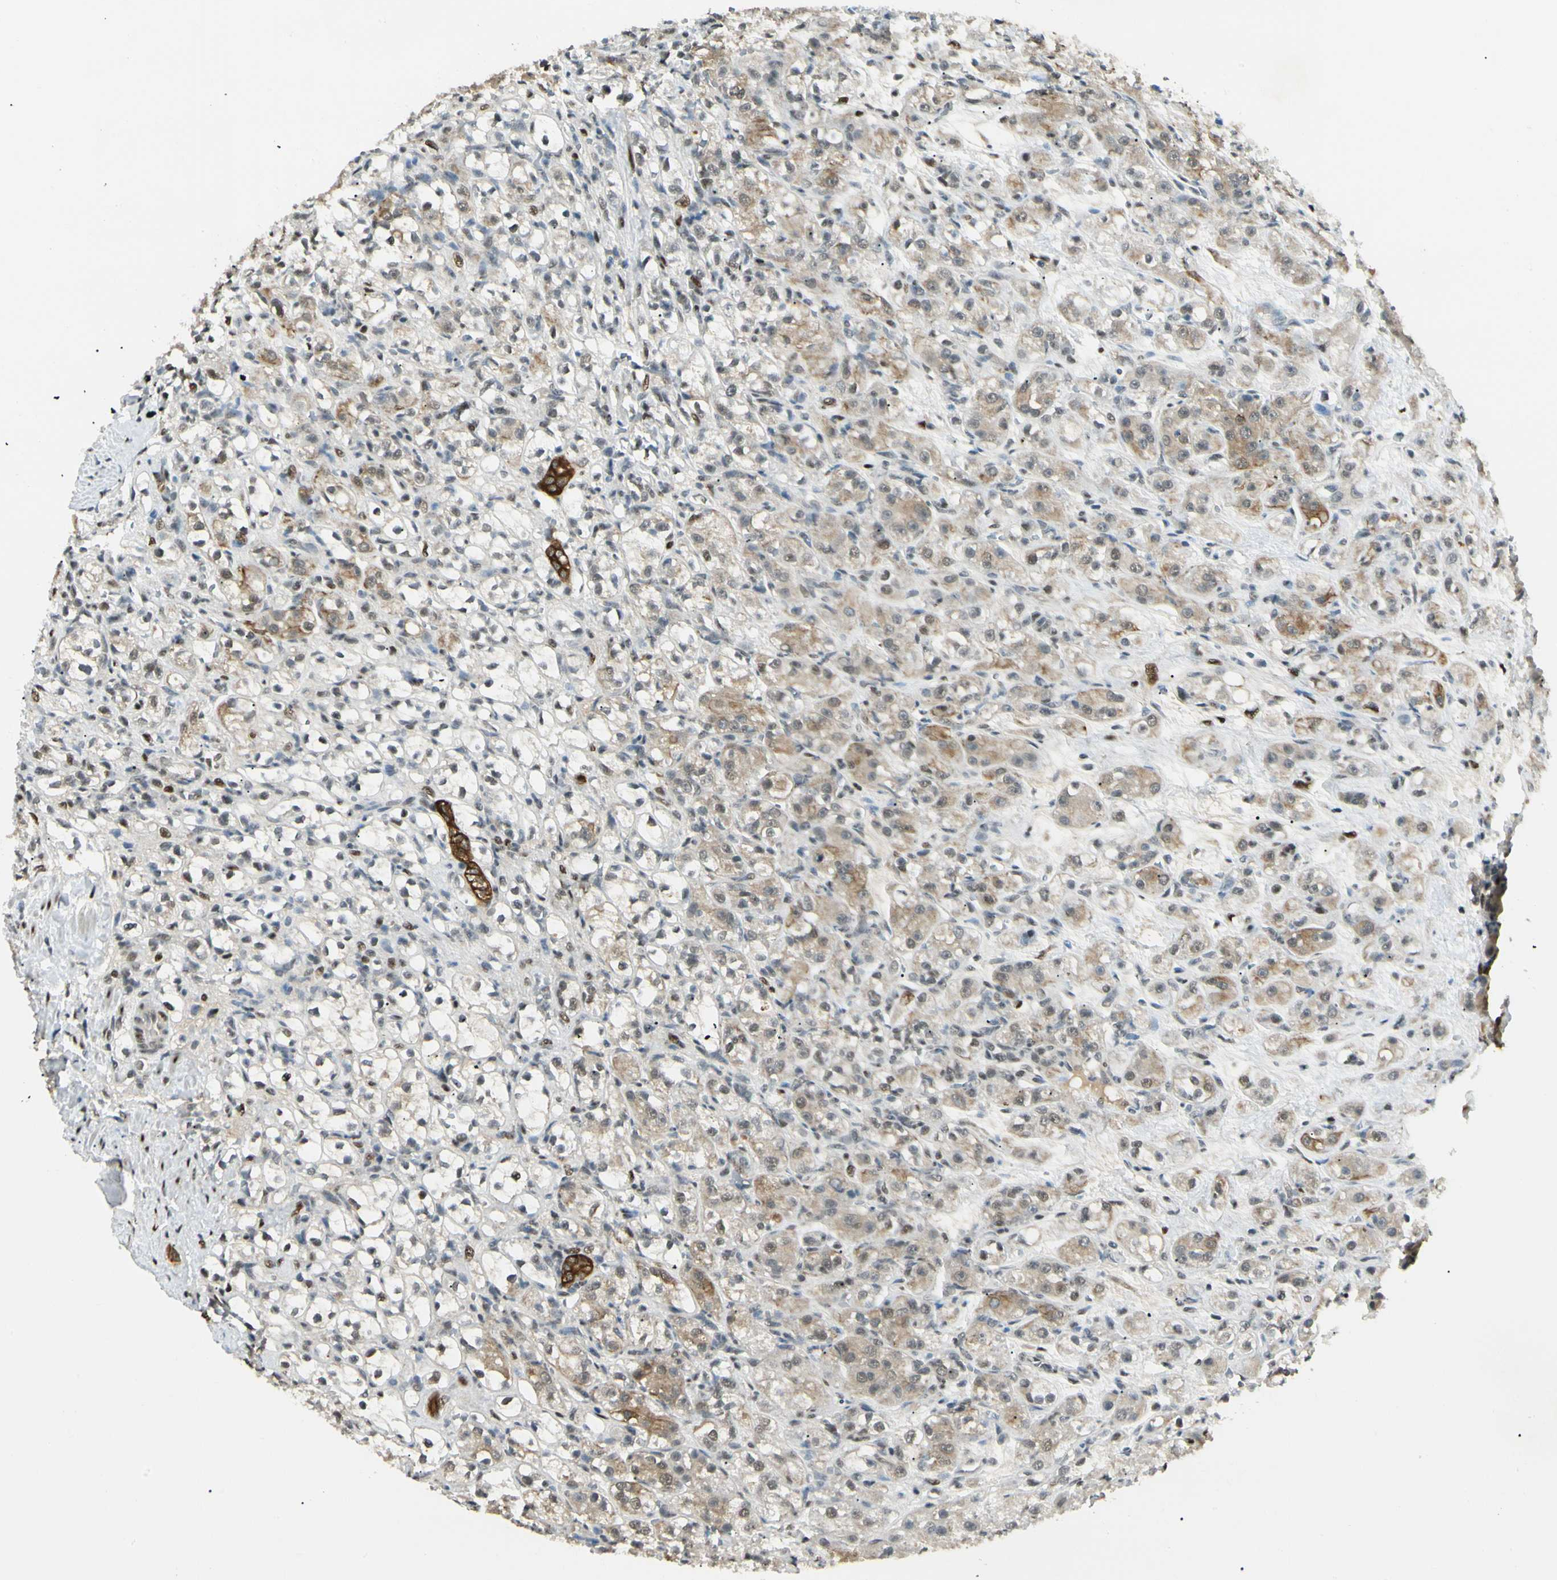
{"staining": {"intensity": "moderate", "quantity": ">75%", "location": "cytoplasmic/membranous,nuclear"}, "tissue": "renal cancer", "cell_type": "Tumor cells", "image_type": "cancer", "snomed": [{"axis": "morphology", "description": "Normal tissue, NOS"}, {"axis": "morphology", "description": "Adenocarcinoma, NOS"}, {"axis": "topography", "description": "Kidney"}], "caption": "A brown stain highlights moderate cytoplasmic/membranous and nuclear expression of a protein in human renal cancer tumor cells. The protein is stained brown, and the nuclei are stained in blue (DAB IHC with brightfield microscopy, high magnification).", "gene": "ATXN1", "patient": {"sex": "male", "age": 61}}